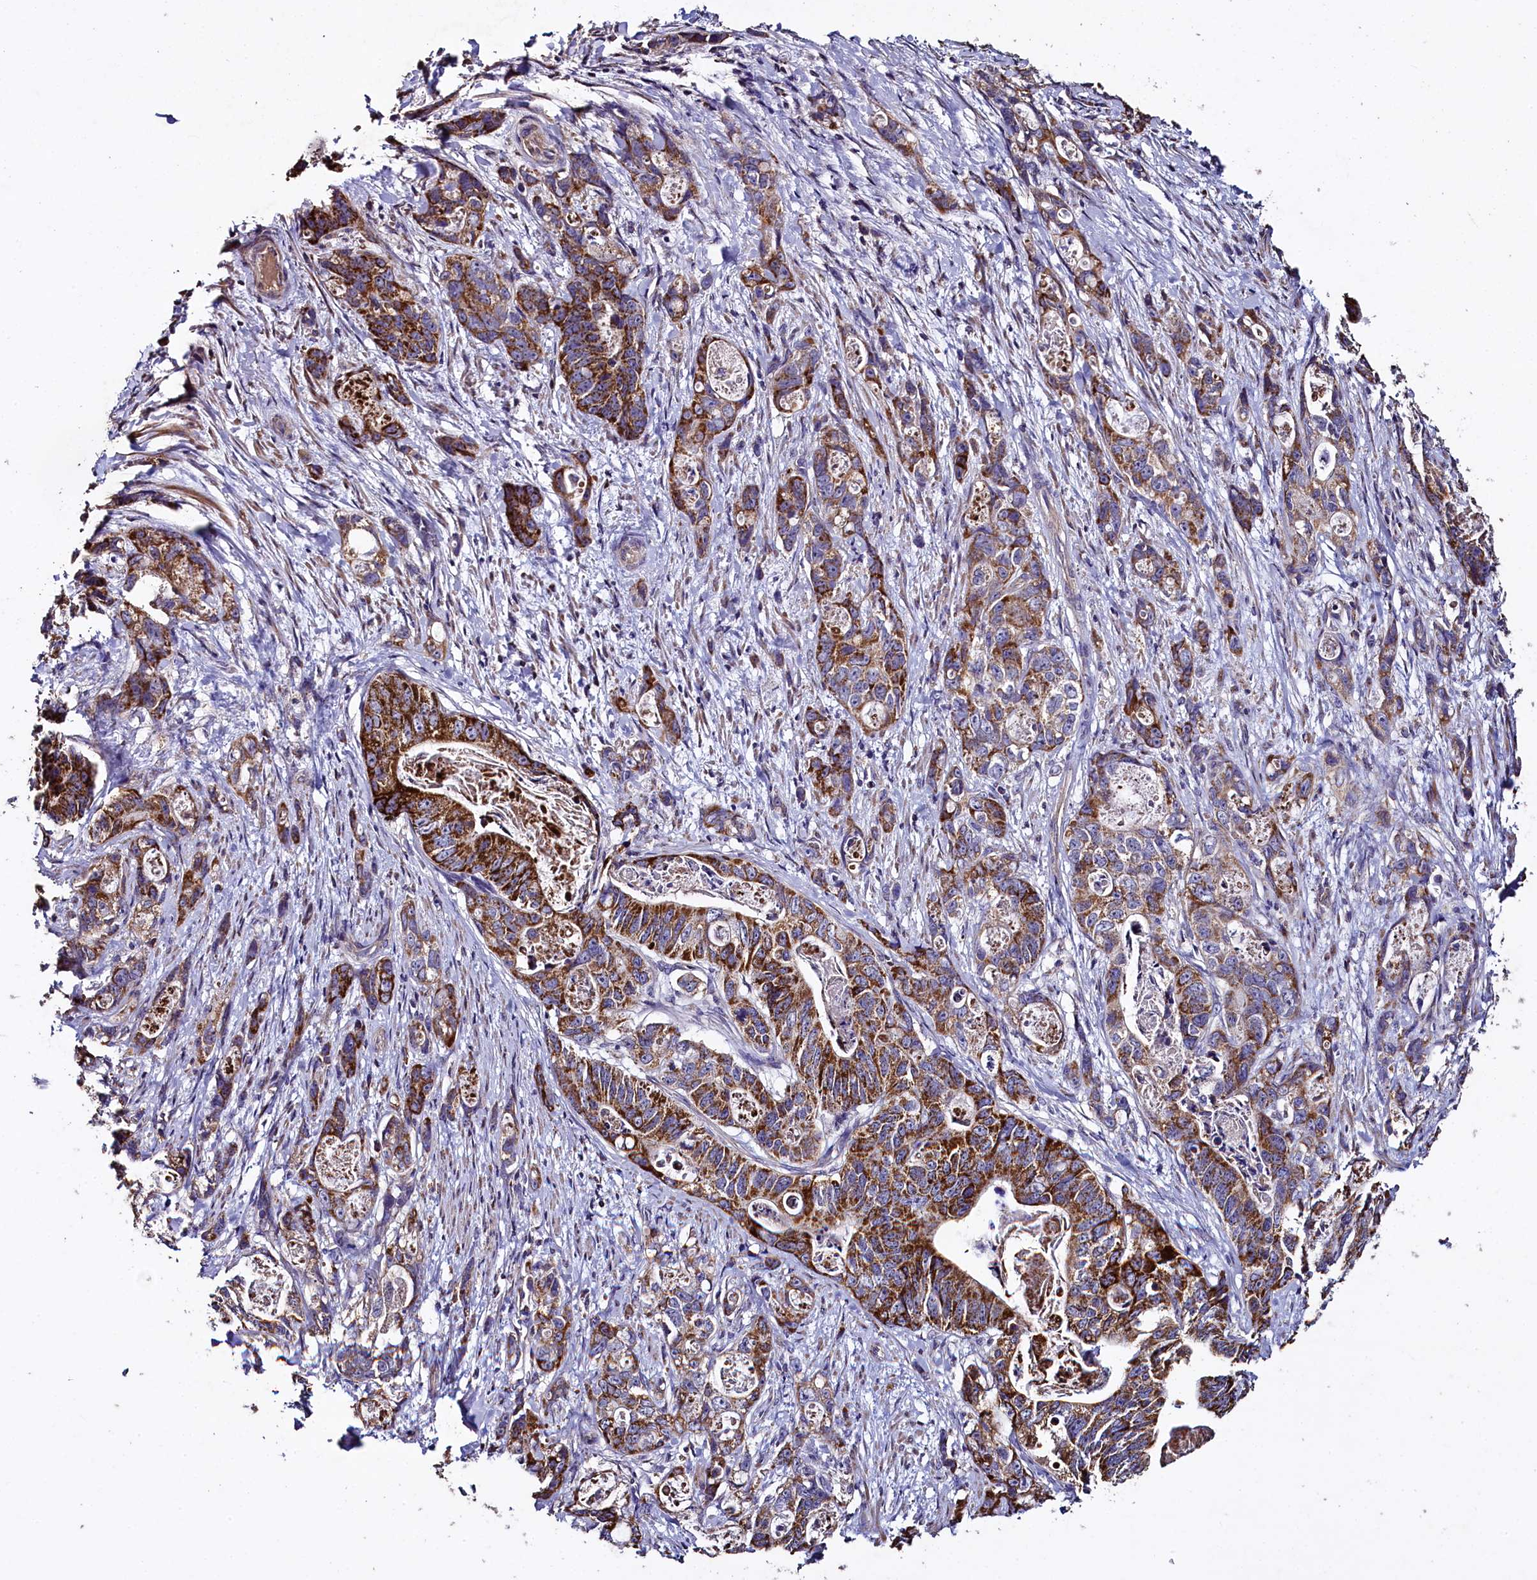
{"staining": {"intensity": "strong", "quantity": ">75%", "location": "cytoplasmic/membranous"}, "tissue": "stomach cancer", "cell_type": "Tumor cells", "image_type": "cancer", "snomed": [{"axis": "morphology", "description": "Normal tissue, NOS"}, {"axis": "morphology", "description": "Adenocarcinoma, NOS"}, {"axis": "topography", "description": "Stomach"}], "caption": "Brown immunohistochemical staining in human stomach cancer (adenocarcinoma) shows strong cytoplasmic/membranous staining in about >75% of tumor cells.", "gene": "COQ9", "patient": {"sex": "female", "age": 89}}